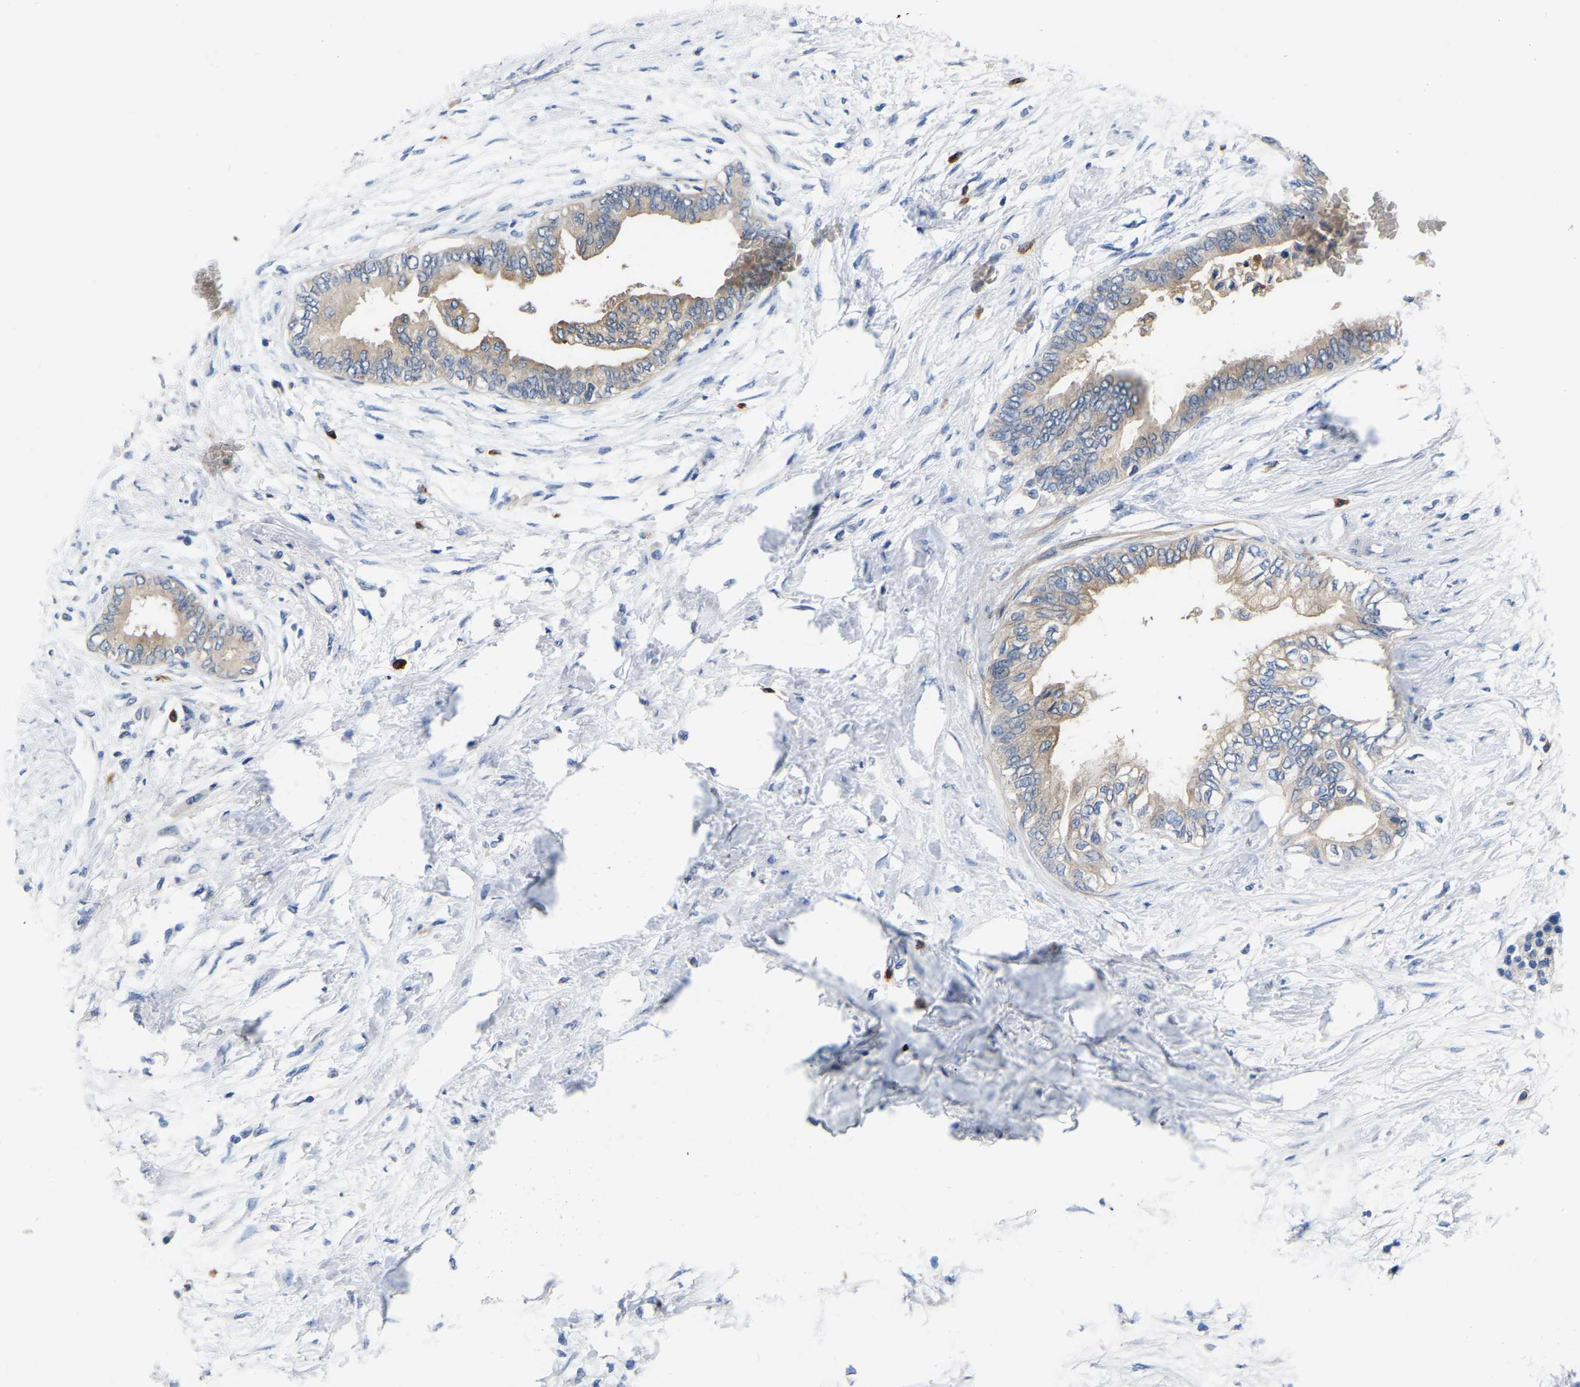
{"staining": {"intensity": "weak", "quantity": ">75%", "location": "cytoplasmic/membranous"}, "tissue": "pancreatic cancer", "cell_type": "Tumor cells", "image_type": "cancer", "snomed": [{"axis": "morphology", "description": "Normal tissue, NOS"}, {"axis": "morphology", "description": "Adenocarcinoma, NOS"}, {"axis": "topography", "description": "Pancreas"}, {"axis": "topography", "description": "Duodenum"}], "caption": "Immunohistochemistry (IHC) image of neoplastic tissue: human pancreatic cancer (adenocarcinoma) stained using IHC demonstrates low levels of weak protein expression localized specifically in the cytoplasmic/membranous of tumor cells, appearing as a cytoplasmic/membranous brown color.", "gene": "RAB27B", "patient": {"sex": "female", "age": 60}}